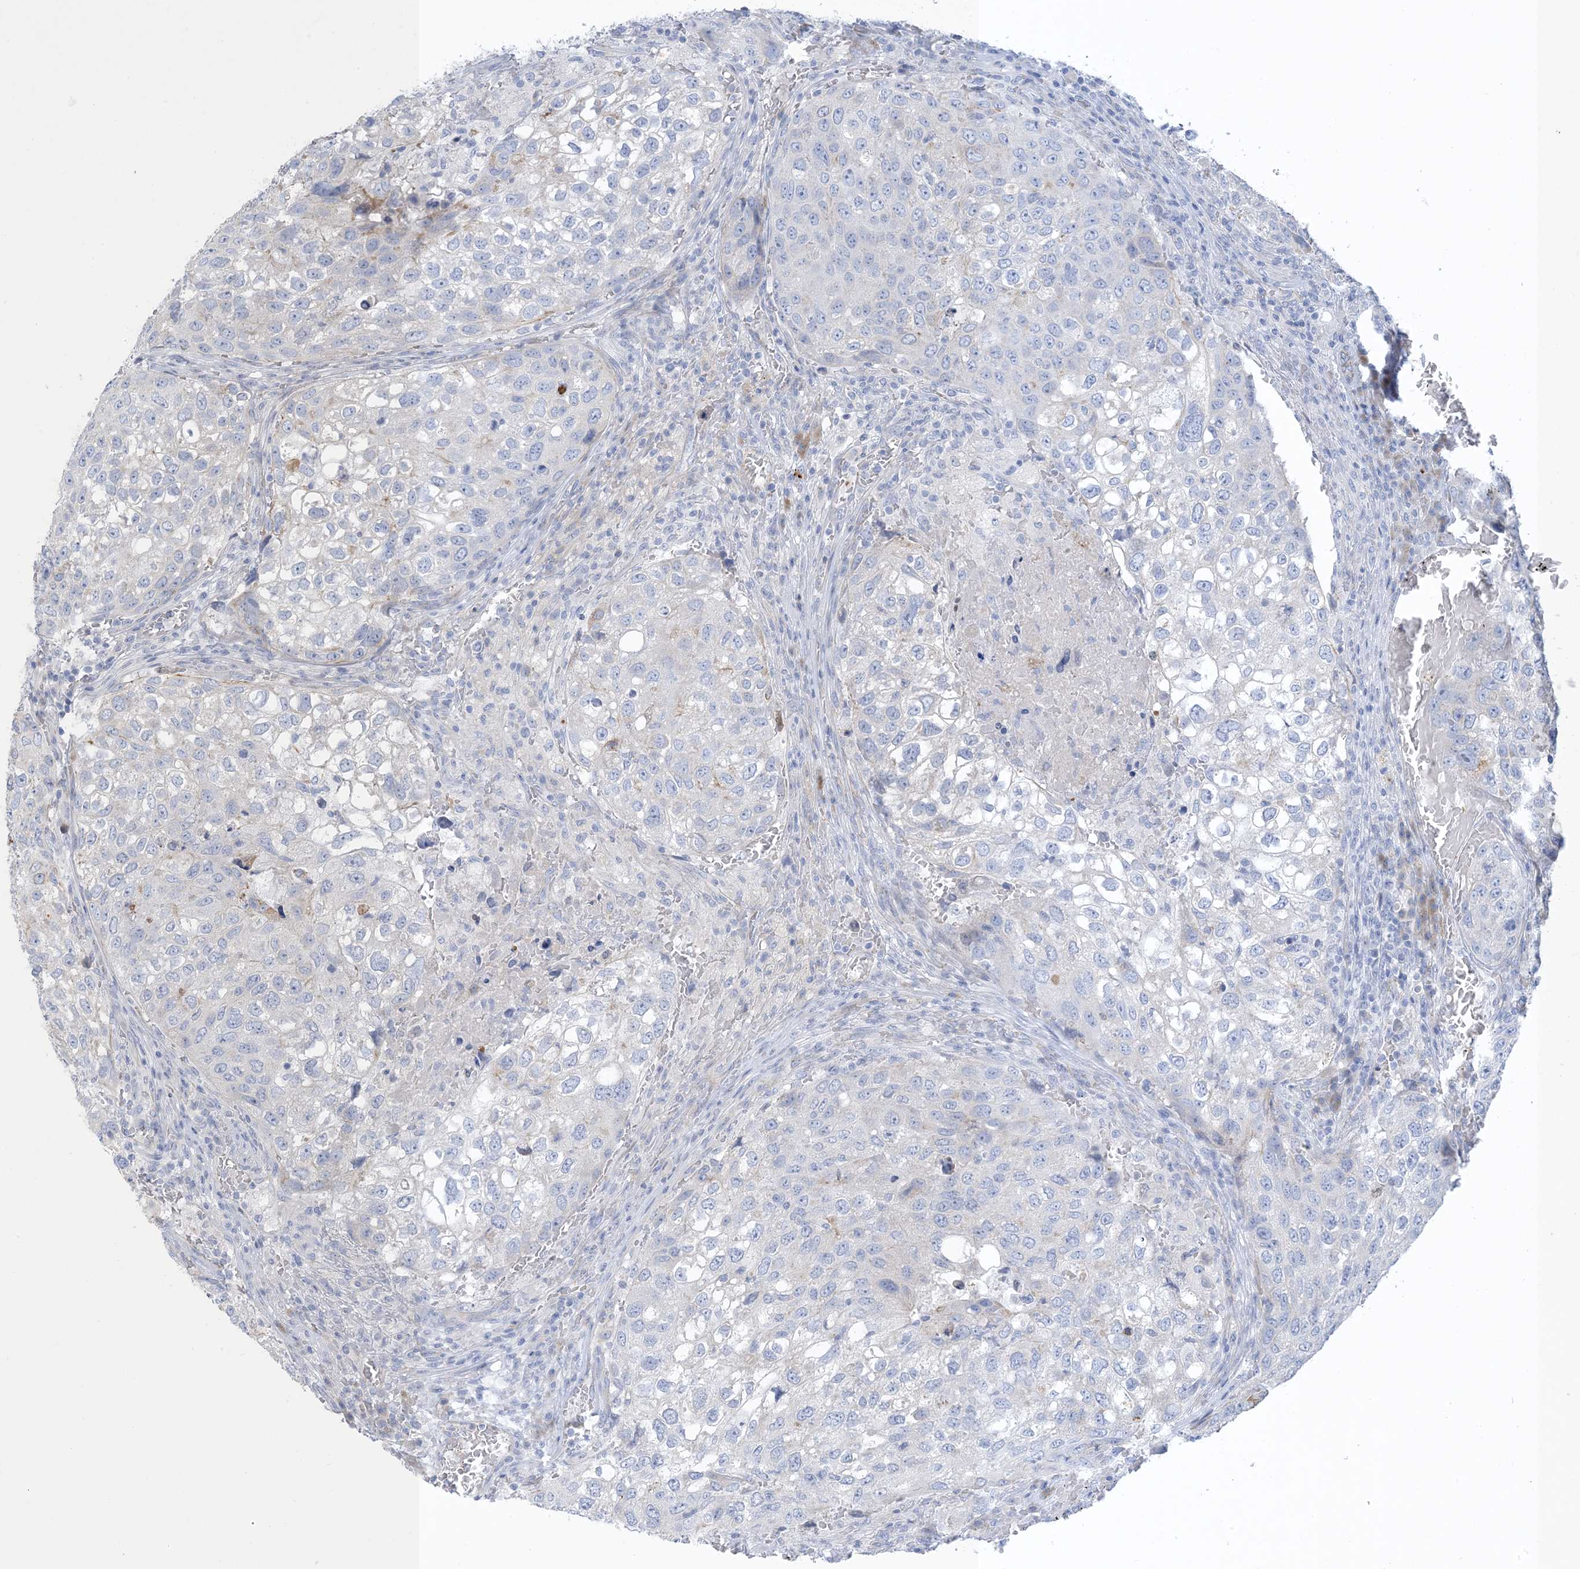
{"staining": {"intensity": "negative", "quantity": "none", "location": "none"}, "tissue": "urothelial cancer", "cell_type": "Tumor cells", "image_type": "cancer", "snomed": [{"axis": "morphology", "description": "Urothelial carcinoma, High grade"}, {"axis": "topography", "description": "Lymph node"}, {"axis": "topography", "description": "Urinary bladder"}], "caption": "Photomicrograph shows no protein positivity in tumor cells of high-grade urothelial carcinoma tissue.", "gene": "XIRP2", "patient": {"sex": "male", "age": 51}}